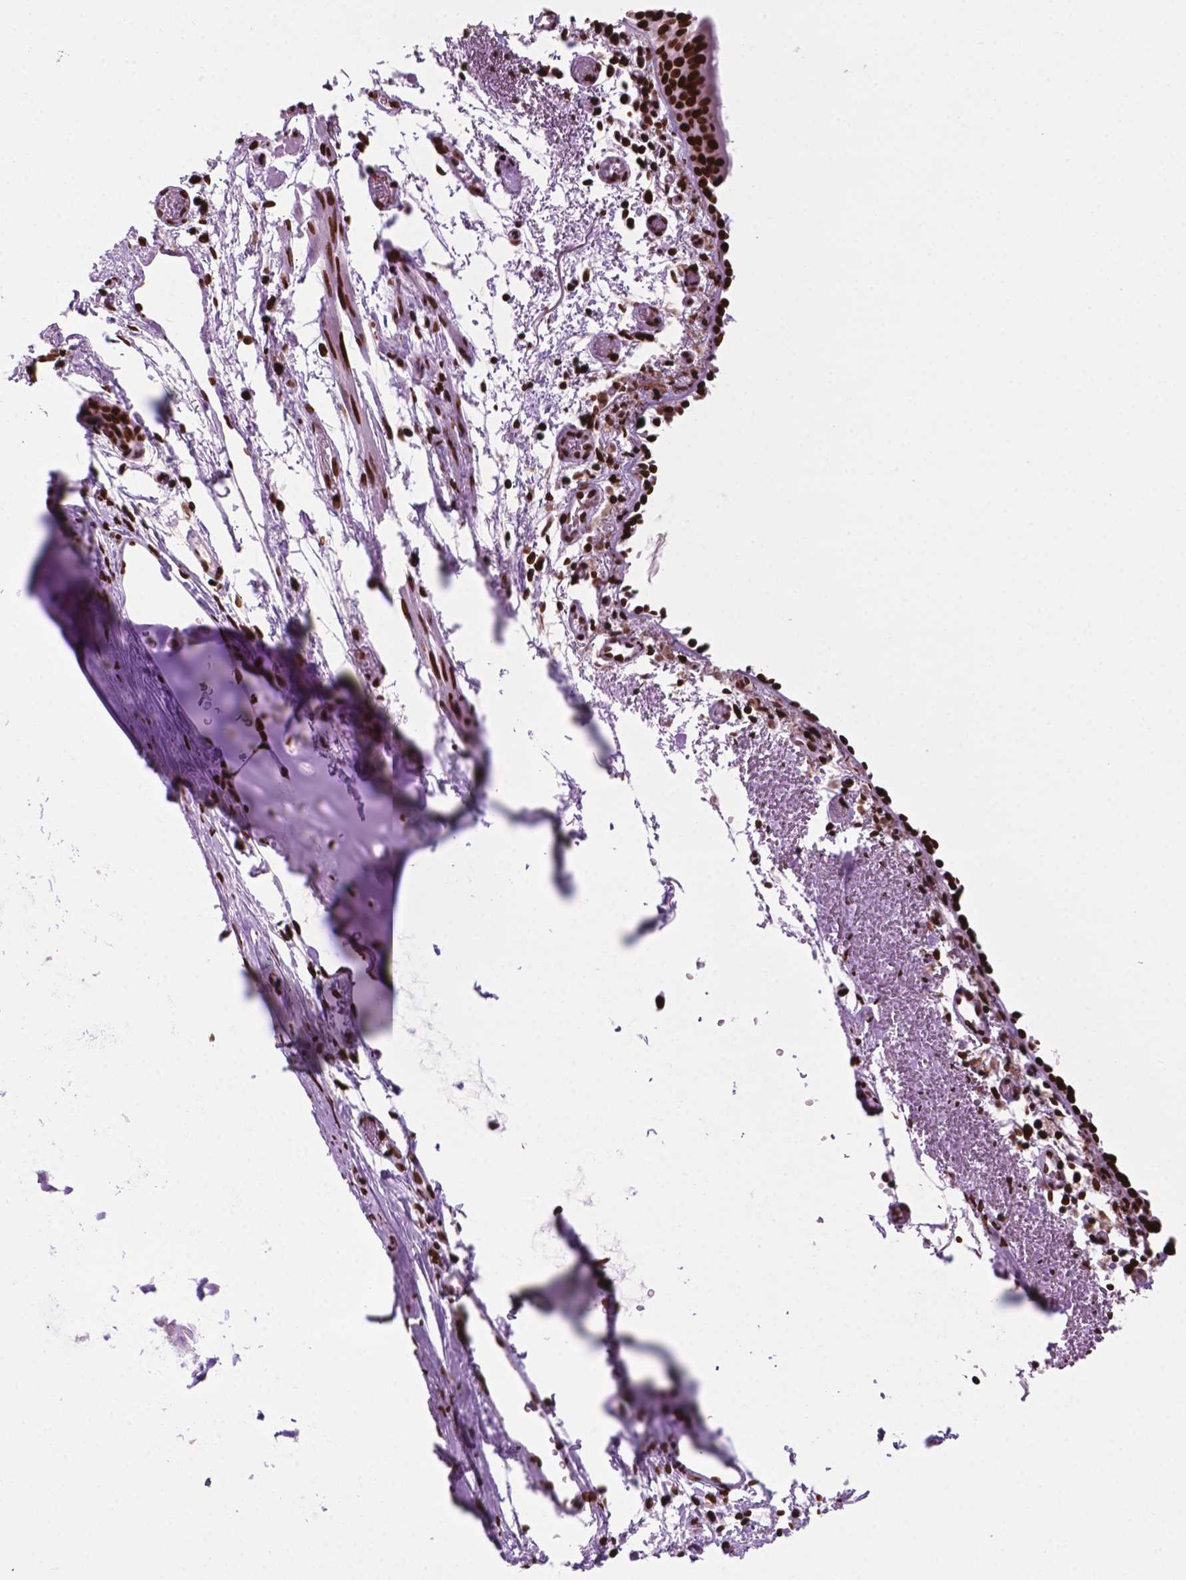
{"staining": {"intensity": "strong", "quantity": ">75%", "location": "nuclear"}, "tissue": "bronchus", "cell_type": "Respiratory epithelial cells", "image_type": "normal", "snomed": [{"axis": "morphology", "description": "Normal tissue, NOS"}, {"axis": "morphology", "description": "Adenocarcinoma, NOS"}, {"axis": "topography", "description": "Bronchus"}], "caption": "Approximately >75% of respiratory epithelial cells in normal human bronchus reveal strong nuclear protein expression as visualized by brown immunohistochemical staining.", "gene": "TMEM250", "patient": {"sex": "male", "age": 68}}